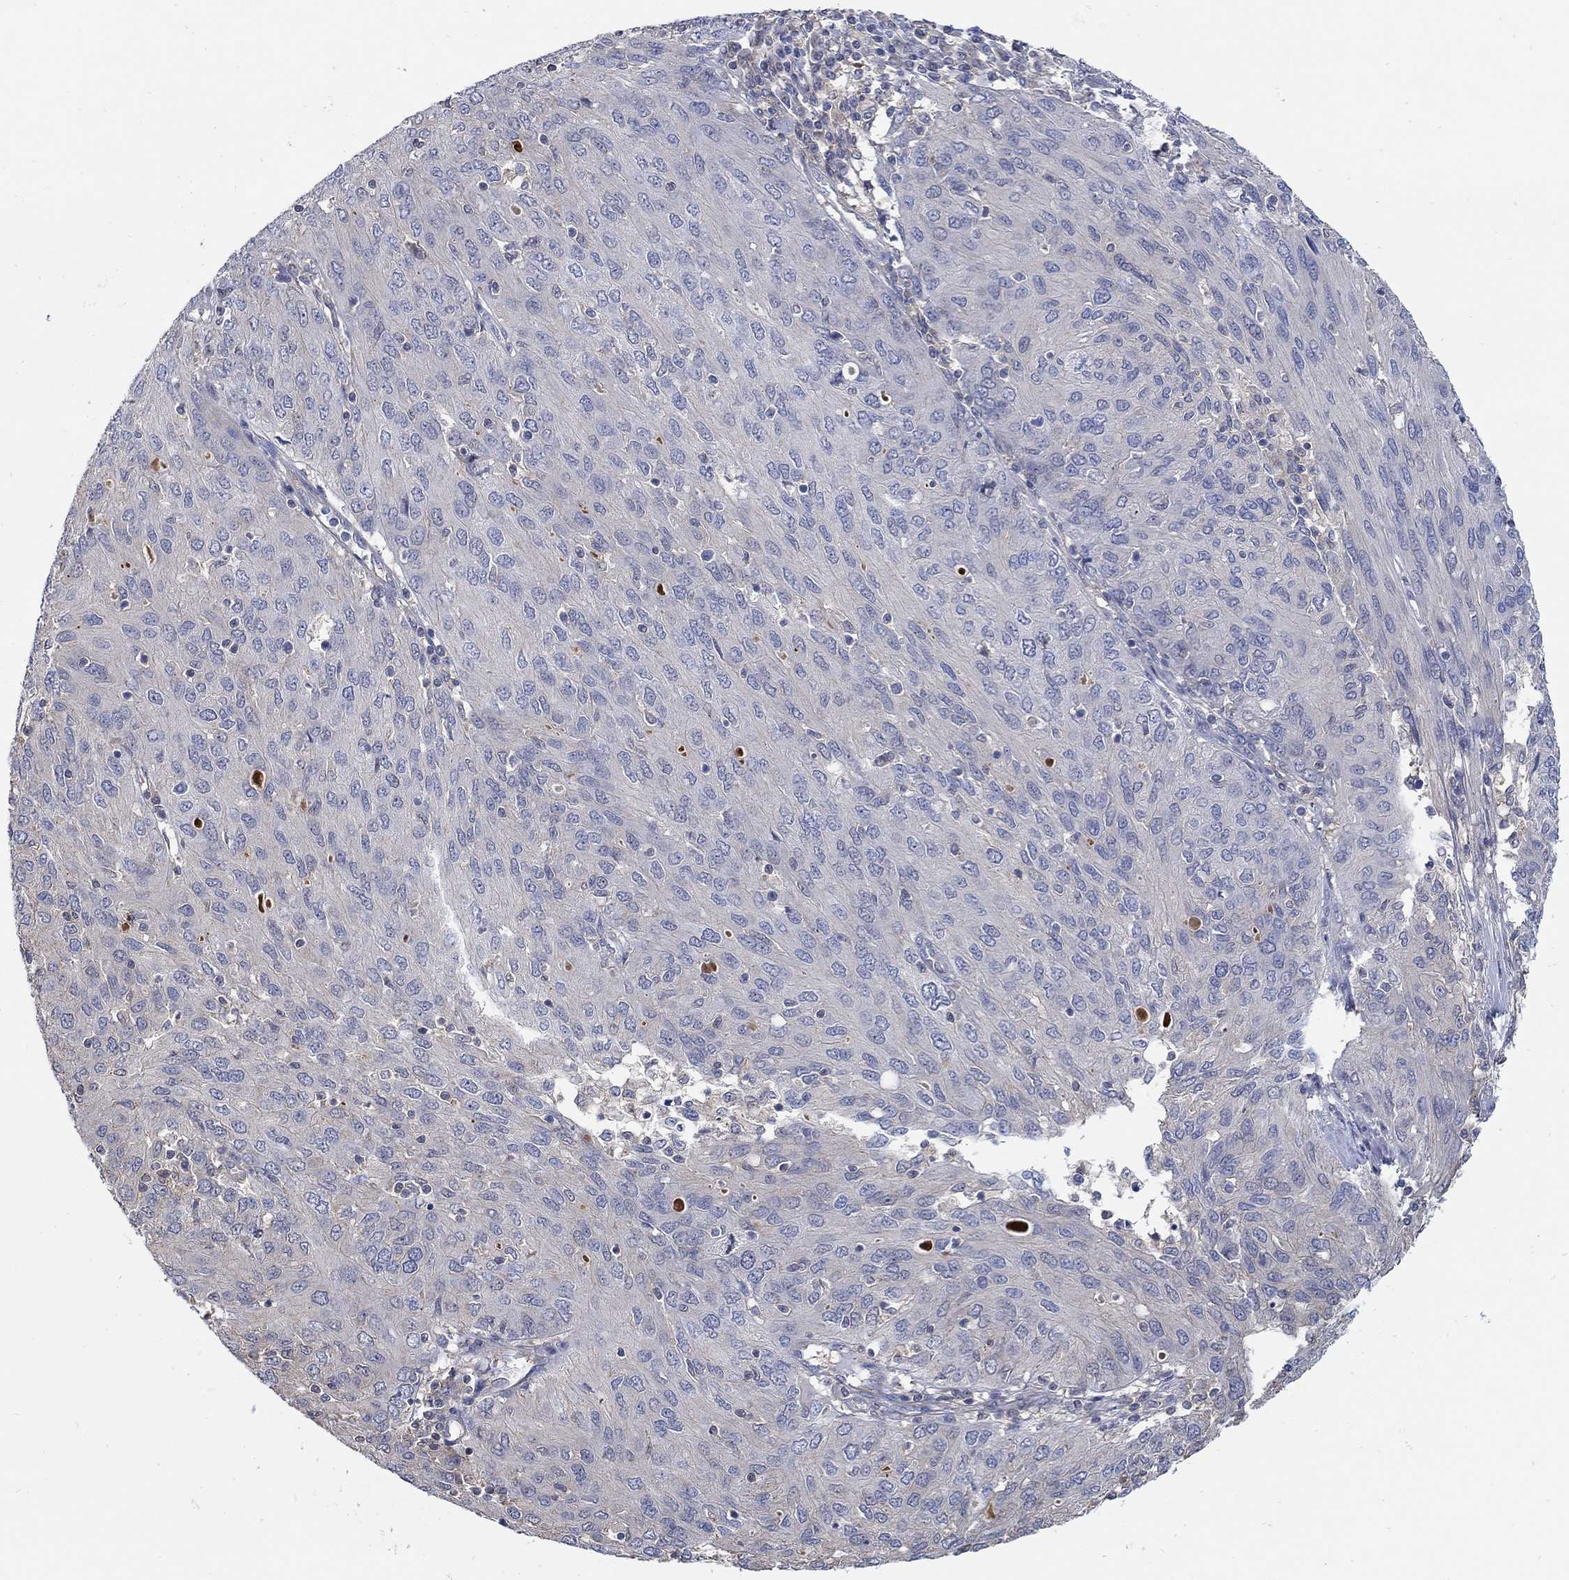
{"staining": {"intensity": "negative", "quantity": "none", "location": "none"}, "tissue": "ovarian cancer", "cell_type": "Tumor cells", "image_type": "cancer", "snomed": [{"axis": "morphology", "description": "Carcinoma, endometroid"}, {"axis": "topography", "description": "Ovary"}], "caption": "Tumor cells show no significant expression in endometroid carcinoma (ovarian). The staining was performed using DAB (3,3'-diaminobenzidine) to visualize the protein expression in brown, while the nuclei were stained in blue with hematoxylin (Magnification: 20x).", "gene": "TEKT3", "patient": {"sex": "female", "age": 50}}